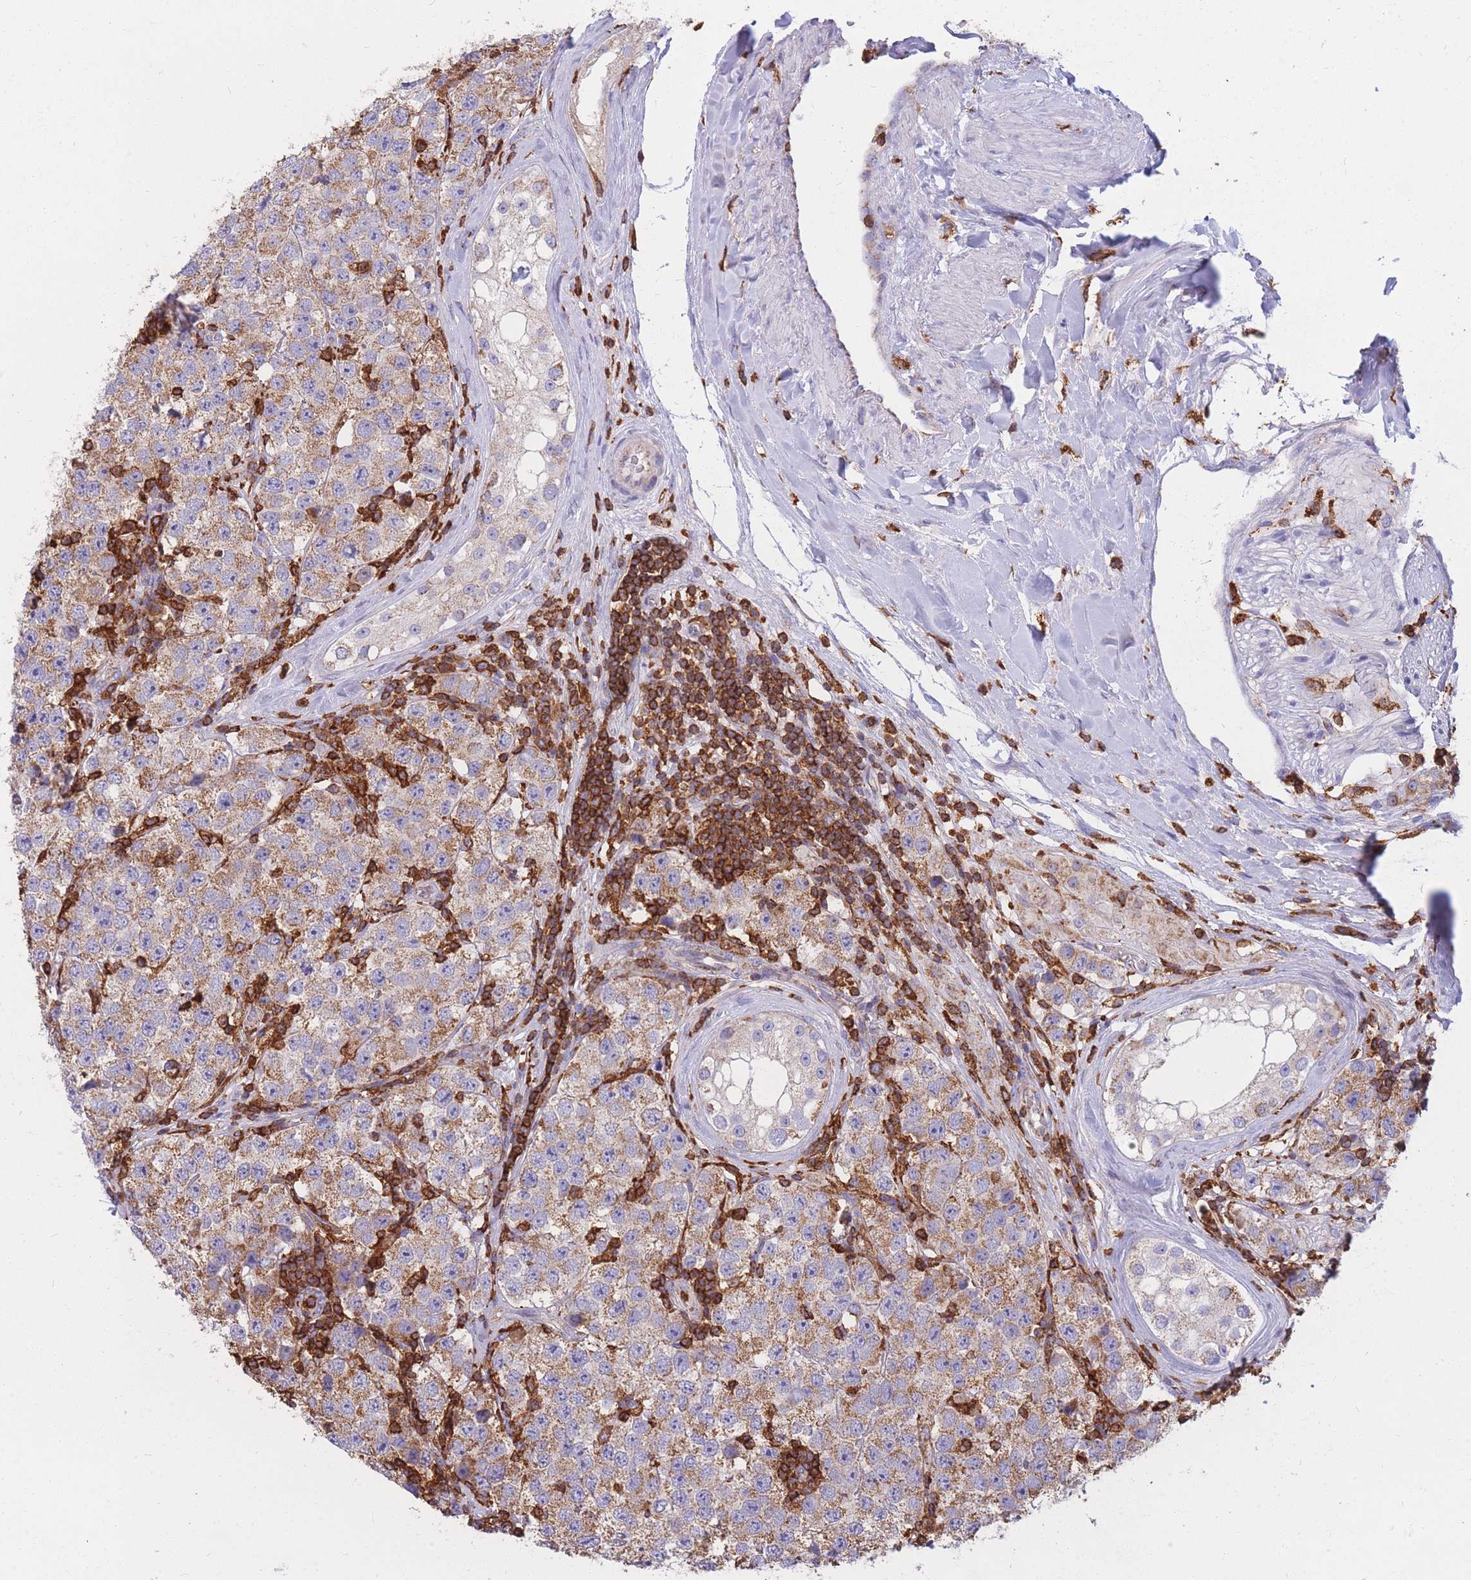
{"staining": {"intensity": "moderate", "quantity": ">75%", "location": "cytoplasmic/membranous"}, "tissue": "testis cancer", "cell_type": "Tumor cells", "image_type": "cancer", "snomed": [{"axis": "morphology", "description": "Seminoma, NOS"}, {"axis": "topography", "description": "Testis"}], "caption": "Seminoma (testis) stained with a brown dye reveals moderate cytoplasmic/membranous positive staining in about >75% of tumor cells.", "gene": "MRPL54", "patient": {"sex": "male", "age": 34}}